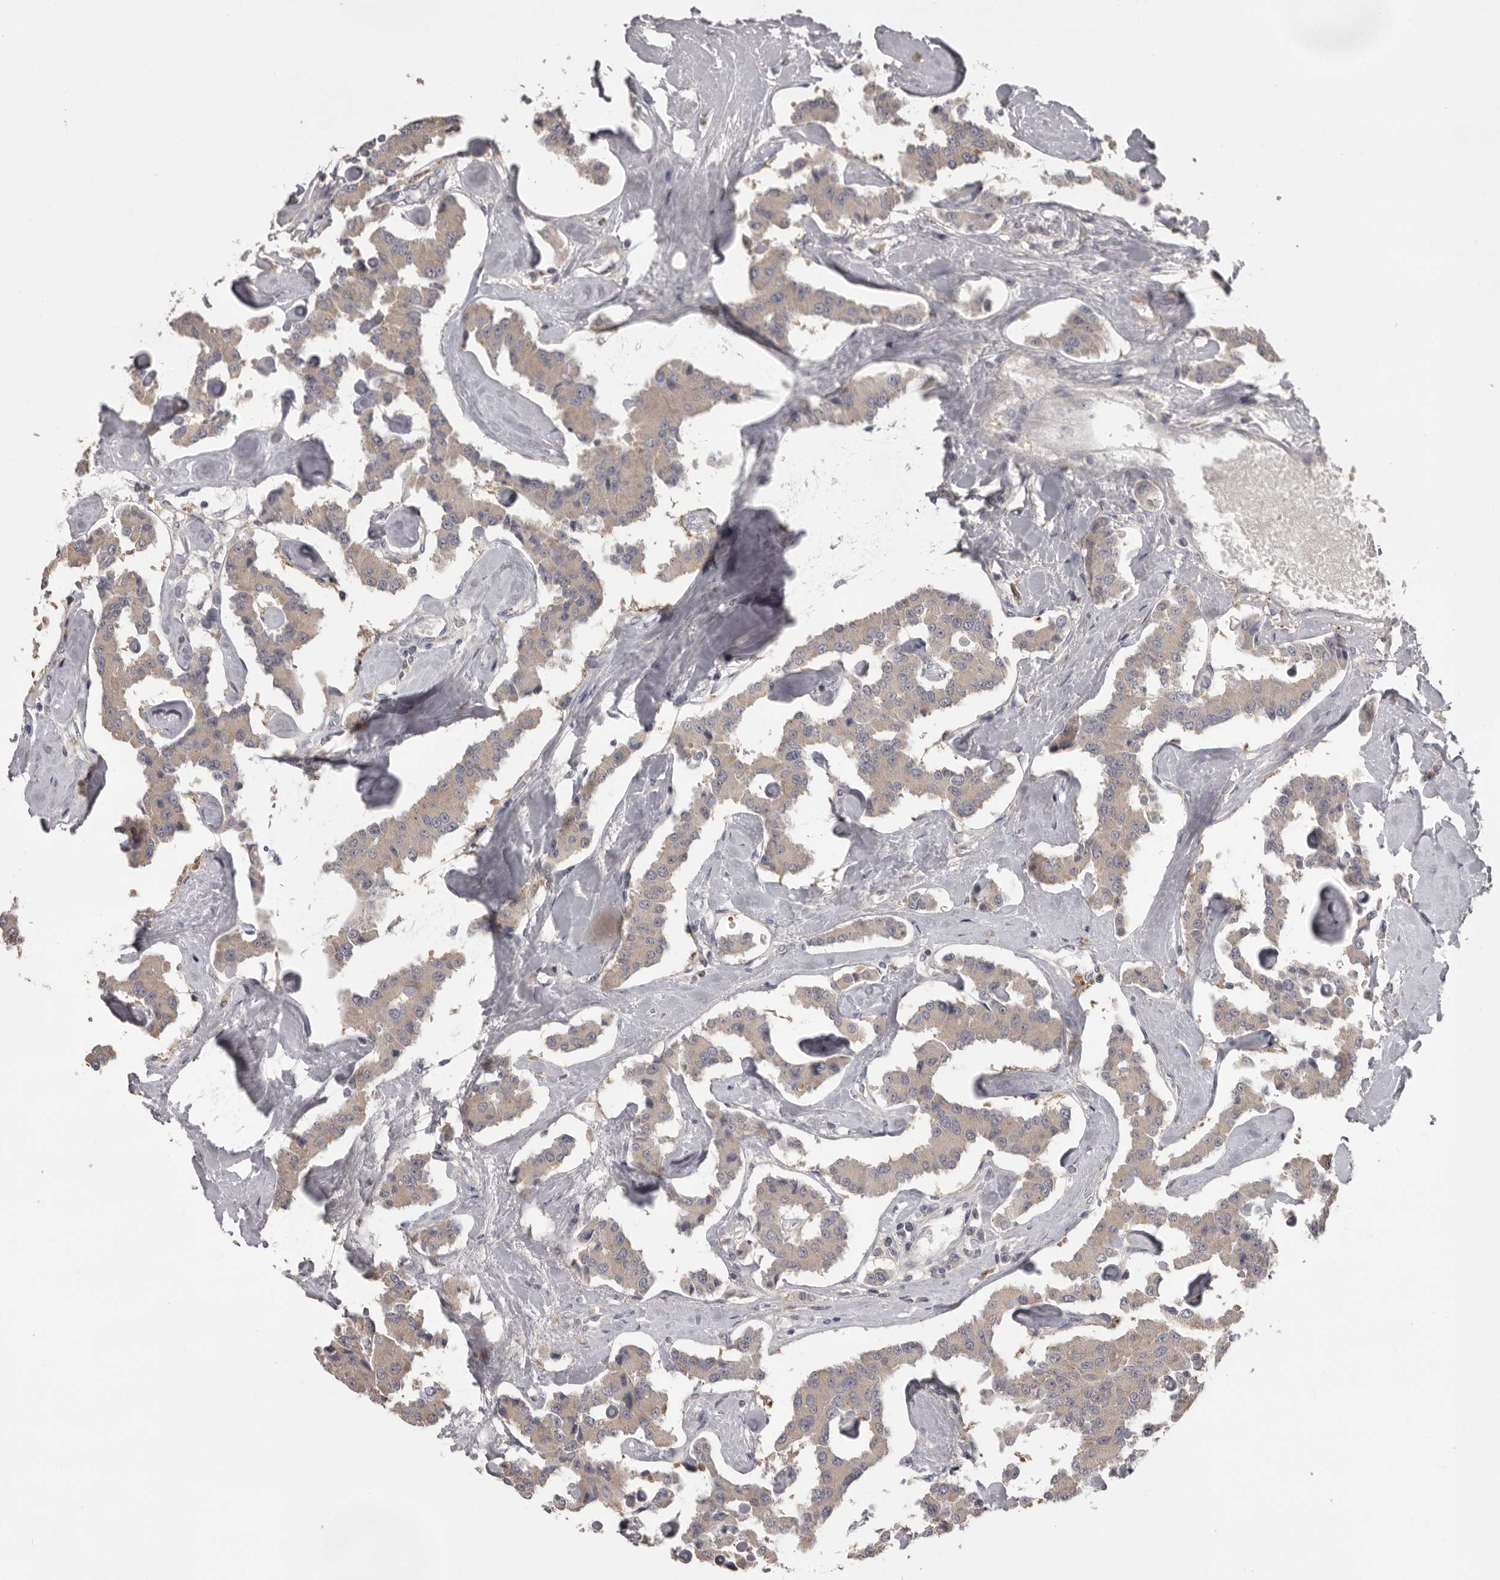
{"staining": {"intensity": "weak", "quantity": ">75%", "location": "cytoplasmic/membranous"}, "tissue": "carcinoid", "cell_type": "Tumor cells", "image_type": "cancer", "snomed": [{"axis": "morphology", "description": "Carcinoid, malignant, NOS"}, {"axis": "topography", "description": "Pancreas"}], "caption": "Carcinoid tissue reveals weak cytoplasmic/membranous staining in approximately >75% of tumor cells (brown staining indicates protein expression, while blue staining denotes nuclei).", "gene": "MDH1", "patient": {"sex": "male", "age": 41}}